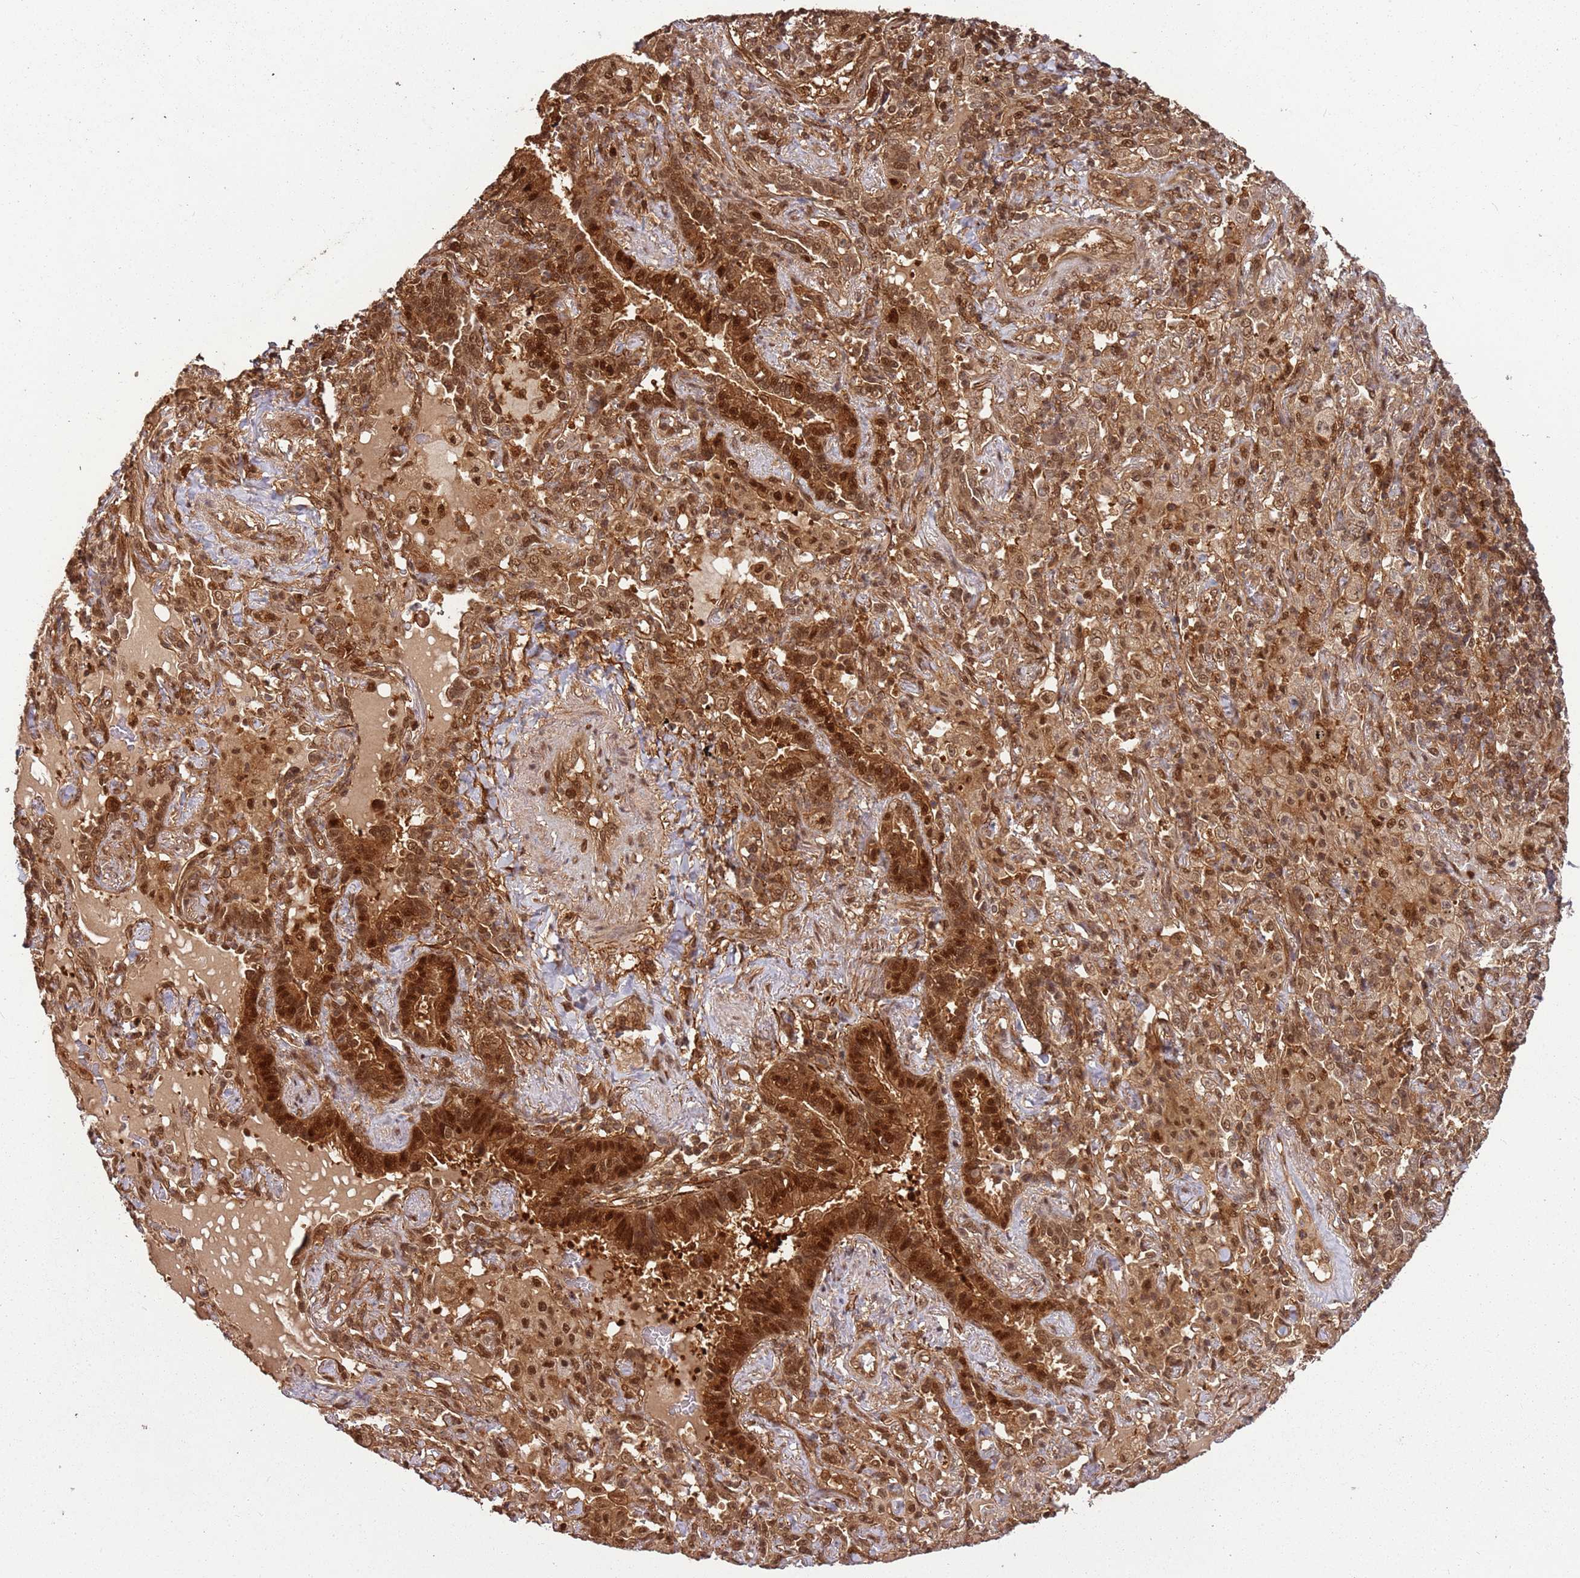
{"staining": {"intensity": "strong", "quantity": ">75%", "location": "cytoplasmic/membranous,nuclear"}, "tissue": "lung cancer", "cell_type": "Tumor cells", "image_type": "cancer", "snomed": [{"axis": "morphology", "description": "Squamous cell carcinoma, NOS"}, {"axis": "topography", "description": "Lung"}], "caption": "Brown immunohistochemical staining in squamous cell carcinoma (lung) displays strong cytoplasmic/membranous and nuclear staining in about >75% of tumor cells. Immunohistochemistry (ihc) stains the protein of interest in brown and the nuclei are stained blue.", "gene": "PGLS", "patient": {"sex": "female", "age": 70}}